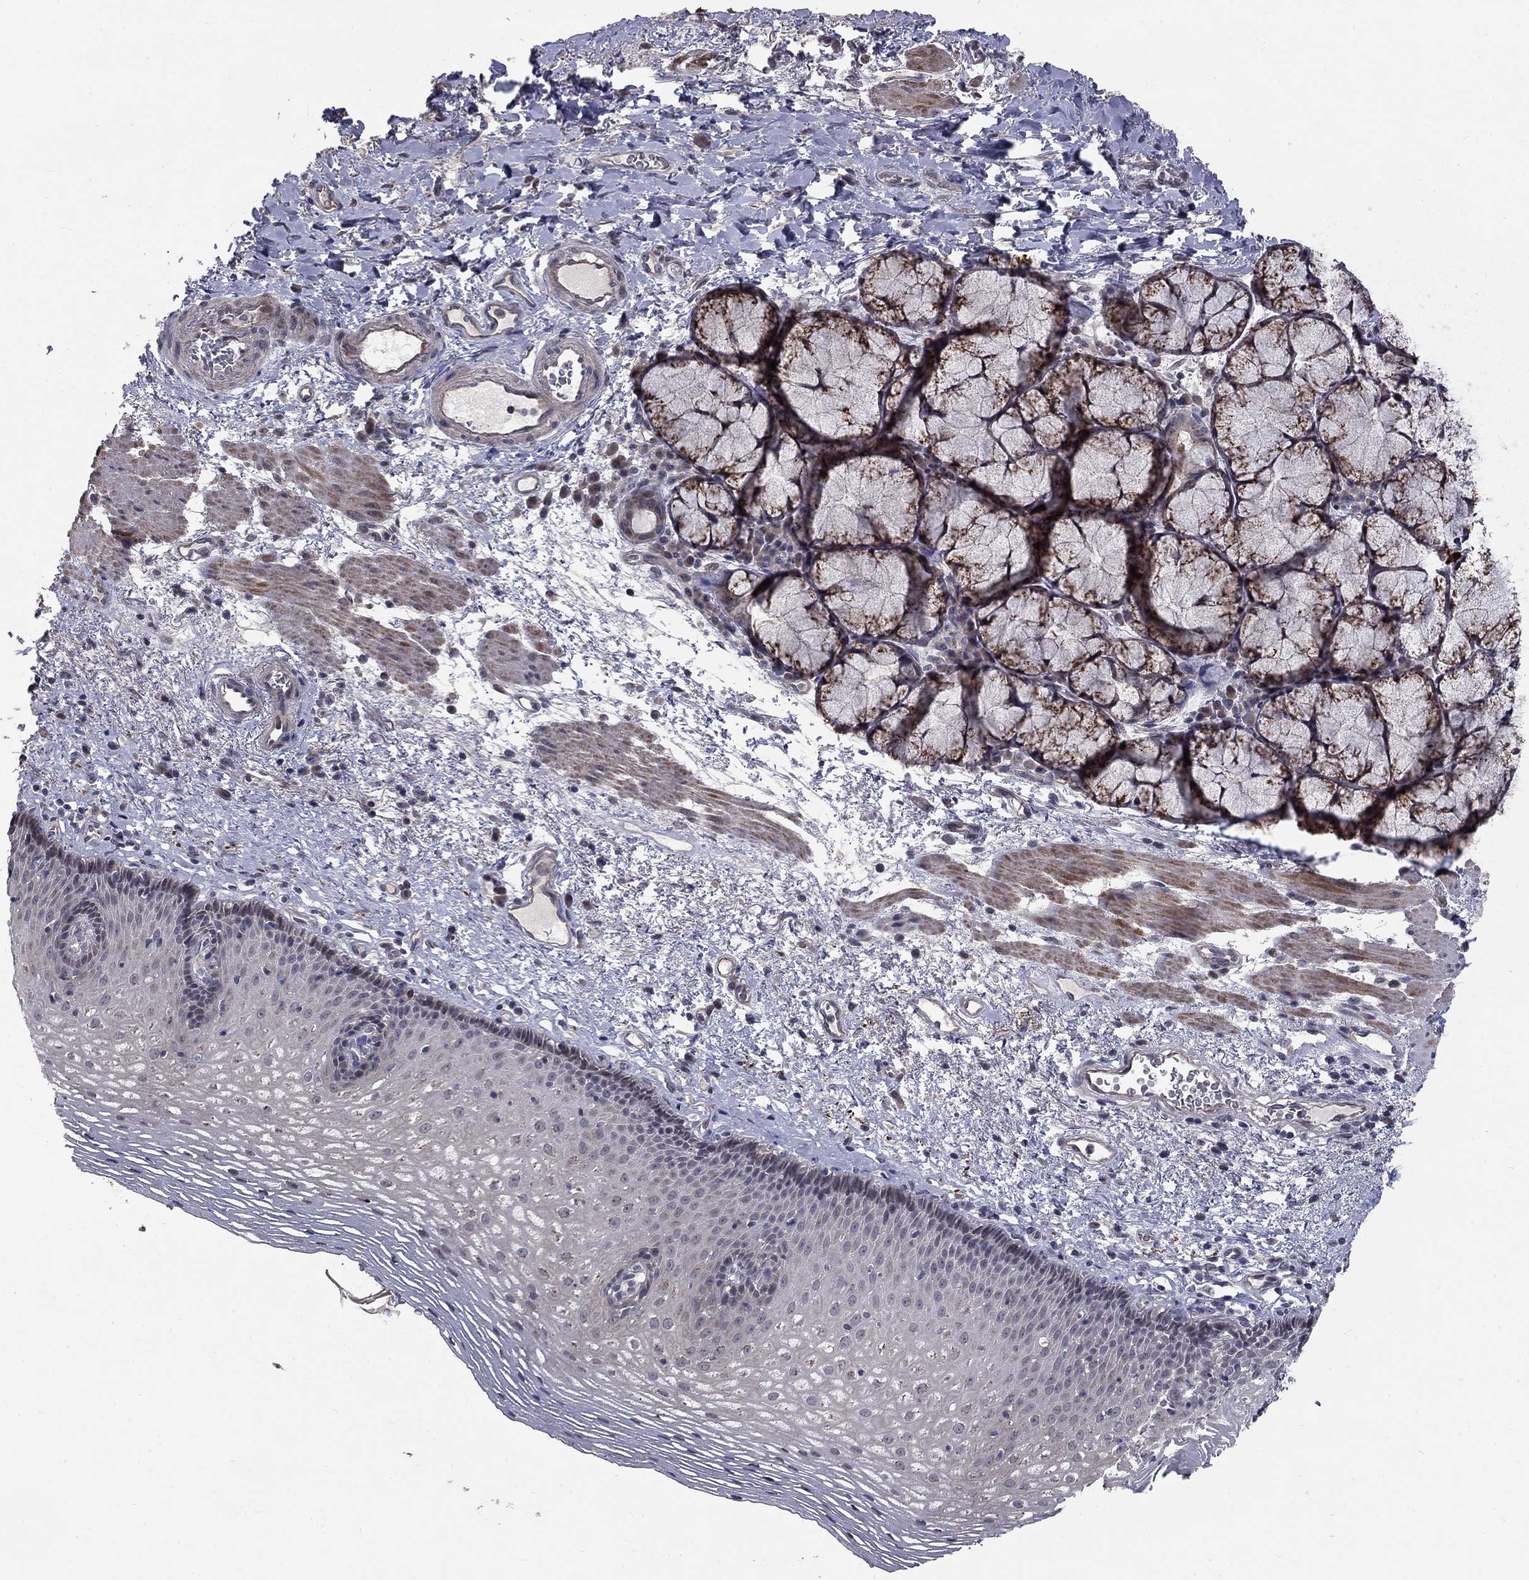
{"staining": {"intensity": "moderate", "quantity": "<25%", "location": "cytoplasmic/membranous"}, "tissue": "esophagus", "cell_type": "Squamous epithelial cells", "image_type": "normal", "snomed": [{"axis": "morphology", "description": "Normal tissue, NOS"}, {"axis": "topography", "description": "Esophagus"}], "caption": "Esophagus was stained to show a protein in brown. There is low levels of moderate cytoplasmic/membranous positivity in approximately <25% of squamous epithelial cells. The protein is stained brown, and the nuclei are stained in blue (DAB IHC with brightfield microscopy, high magnification).", "gene": "FAM3B", "patient": {"sex": "male", "age": 76}}